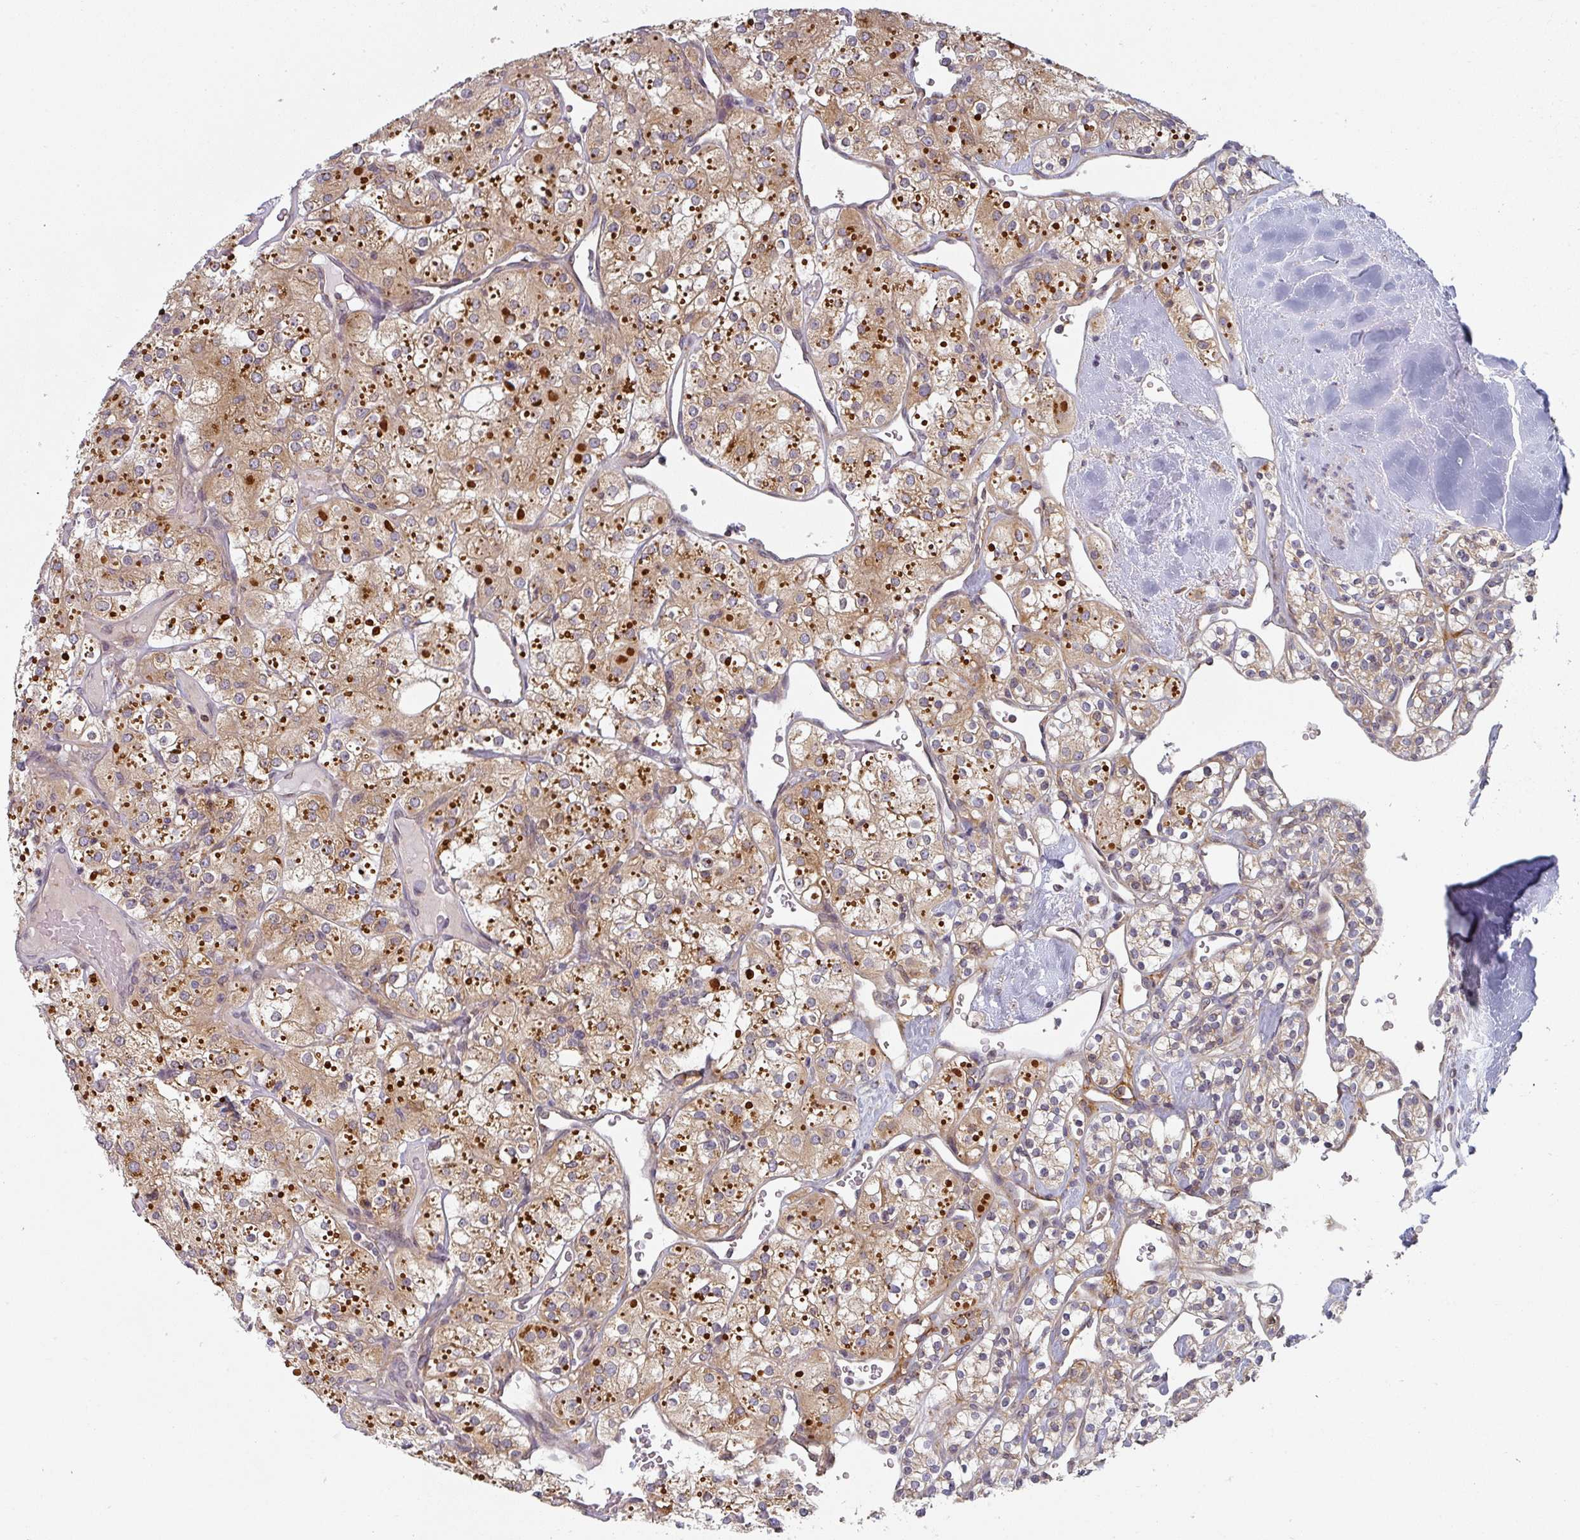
{"staining": {"intensity": "moderate", "quantity": ">75%", "location": "cytoplasmic/membranous"}, "tissue": "renal cancer", "cell_type": "Tumor cells", "image_type": "cancer", "snomed": [{"axis": "morphology", "description": "Adenocarcinoma, NOS"}, {"axis": "topography", "description": "Kidney"}], "caption": "Renal adenocarcinoma stained with DAB (3,3'-diaminobenzidine) immunohistochemistry displays medium levels of moderate cytoplasmic/membranous staining in approximately >75% of tumor cells.", "gene": "TAPT1", "patient": {"sex": "male", "age": 77}}